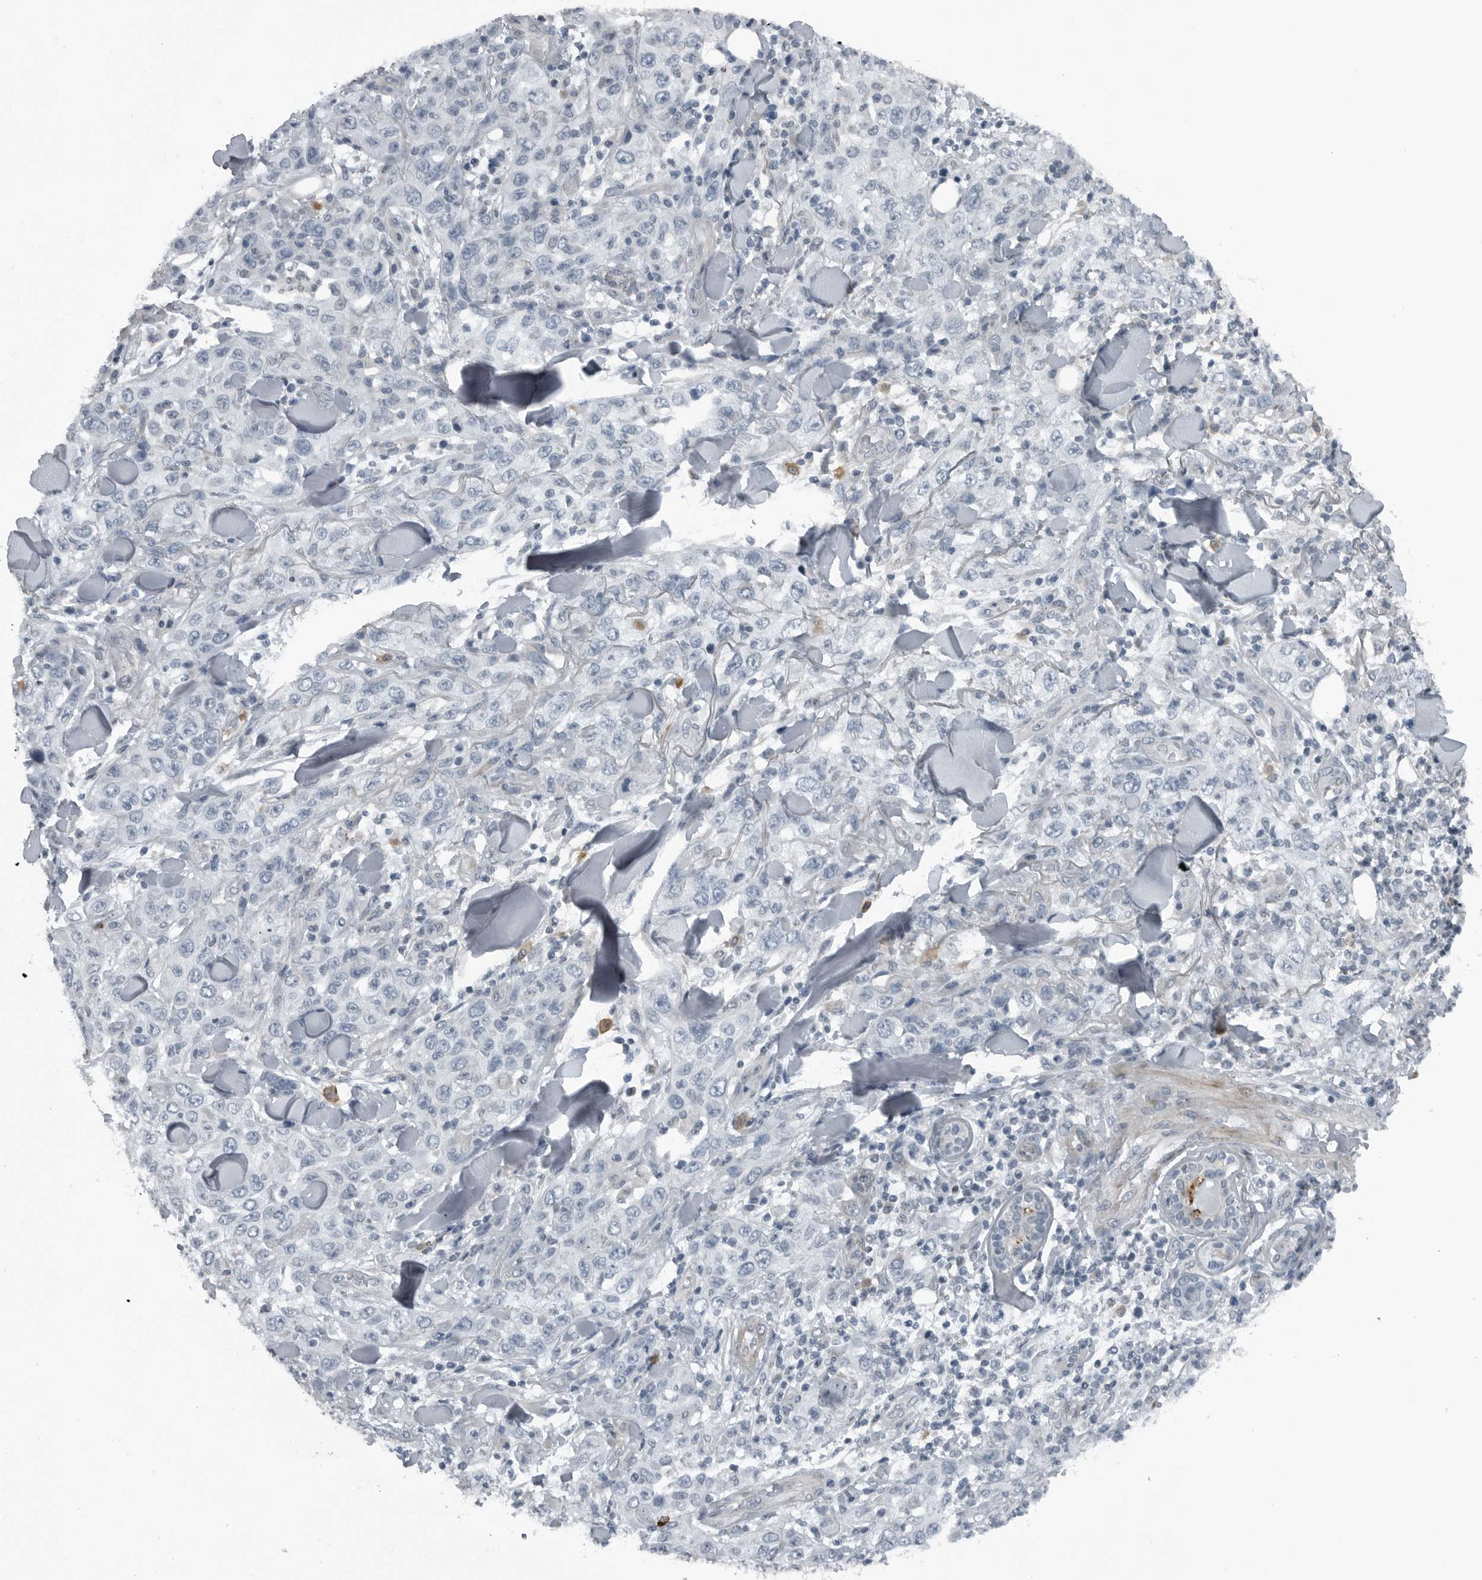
{"staining": {"intensity": "negative", "quantity": "none", "location": "none"}, "tissue": "skin cancer", "cell_type": "Tumor cells", "image_type": "cancer", "snomed": [{"axis": "morphology", "description": "Squamous cell carcinoma, NOS"}, {"axis": "topography", "description": "Skin"}], "caption": "Protein analysis of skin cancer shows no significant staining in tumor cells. Nuclei are stained in blue.", "gene": "GAK", "patient": {"sex": "female", "age": 88}}